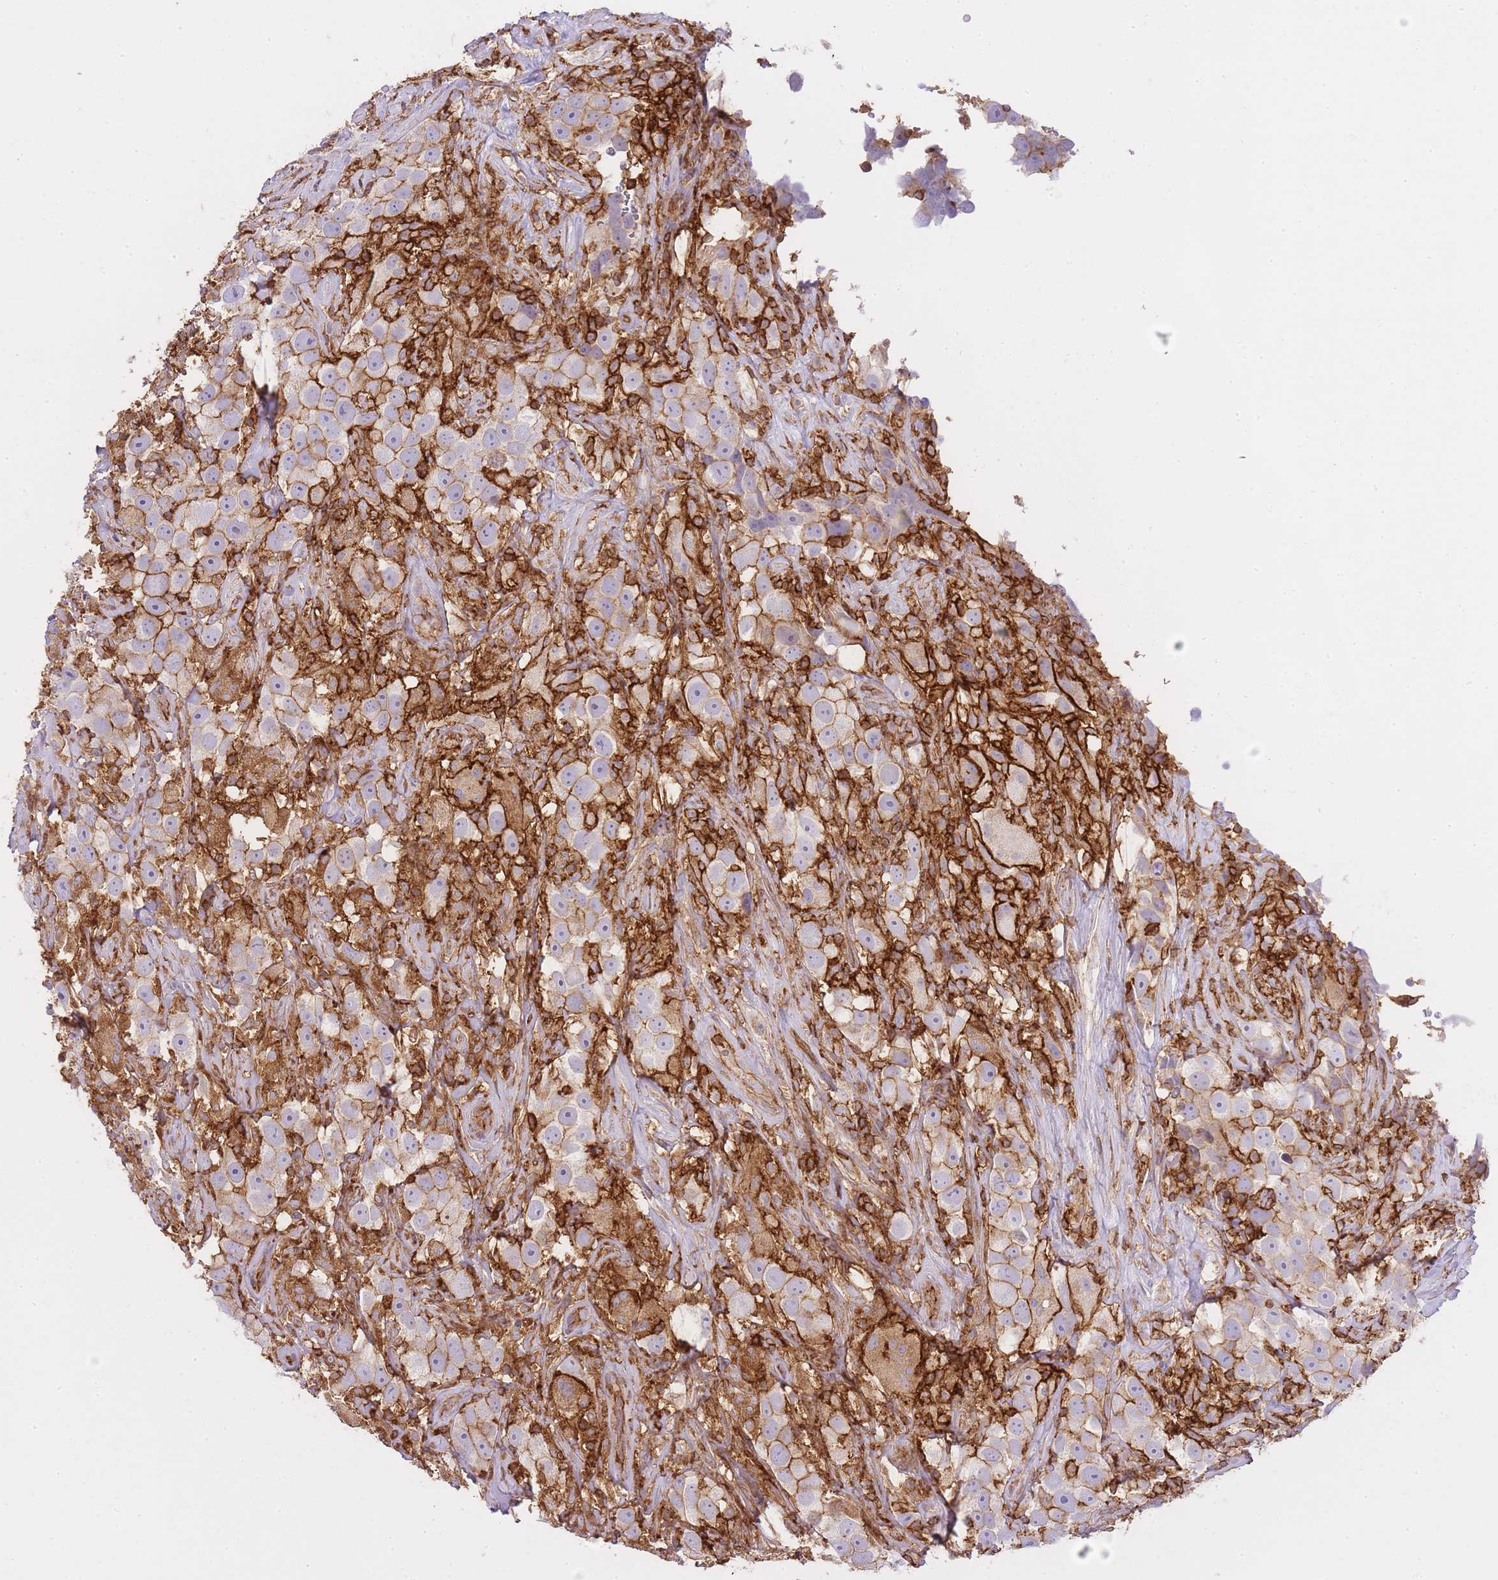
{"staining": {"intensity": "weak", "quantity": ">75%", "location": "cytoplasmic/membranous"}, "tissue": "testis cancer", "cell_type": "Tumor cells", "image_type": "cancer", "snomed": [{"axis": "morphology", "description": "Seminoma, NOS"}, {"axis": "topography", "description": "Testis"}], "caption": "Seminoma (testis) stained with immunohistochemistry (IHC) reveals weak cytoplasmic/membranous positivity in approximately >75% of tumor cells.", "gene": "MSN", "patient": {"sex": "male", "age": 49}}